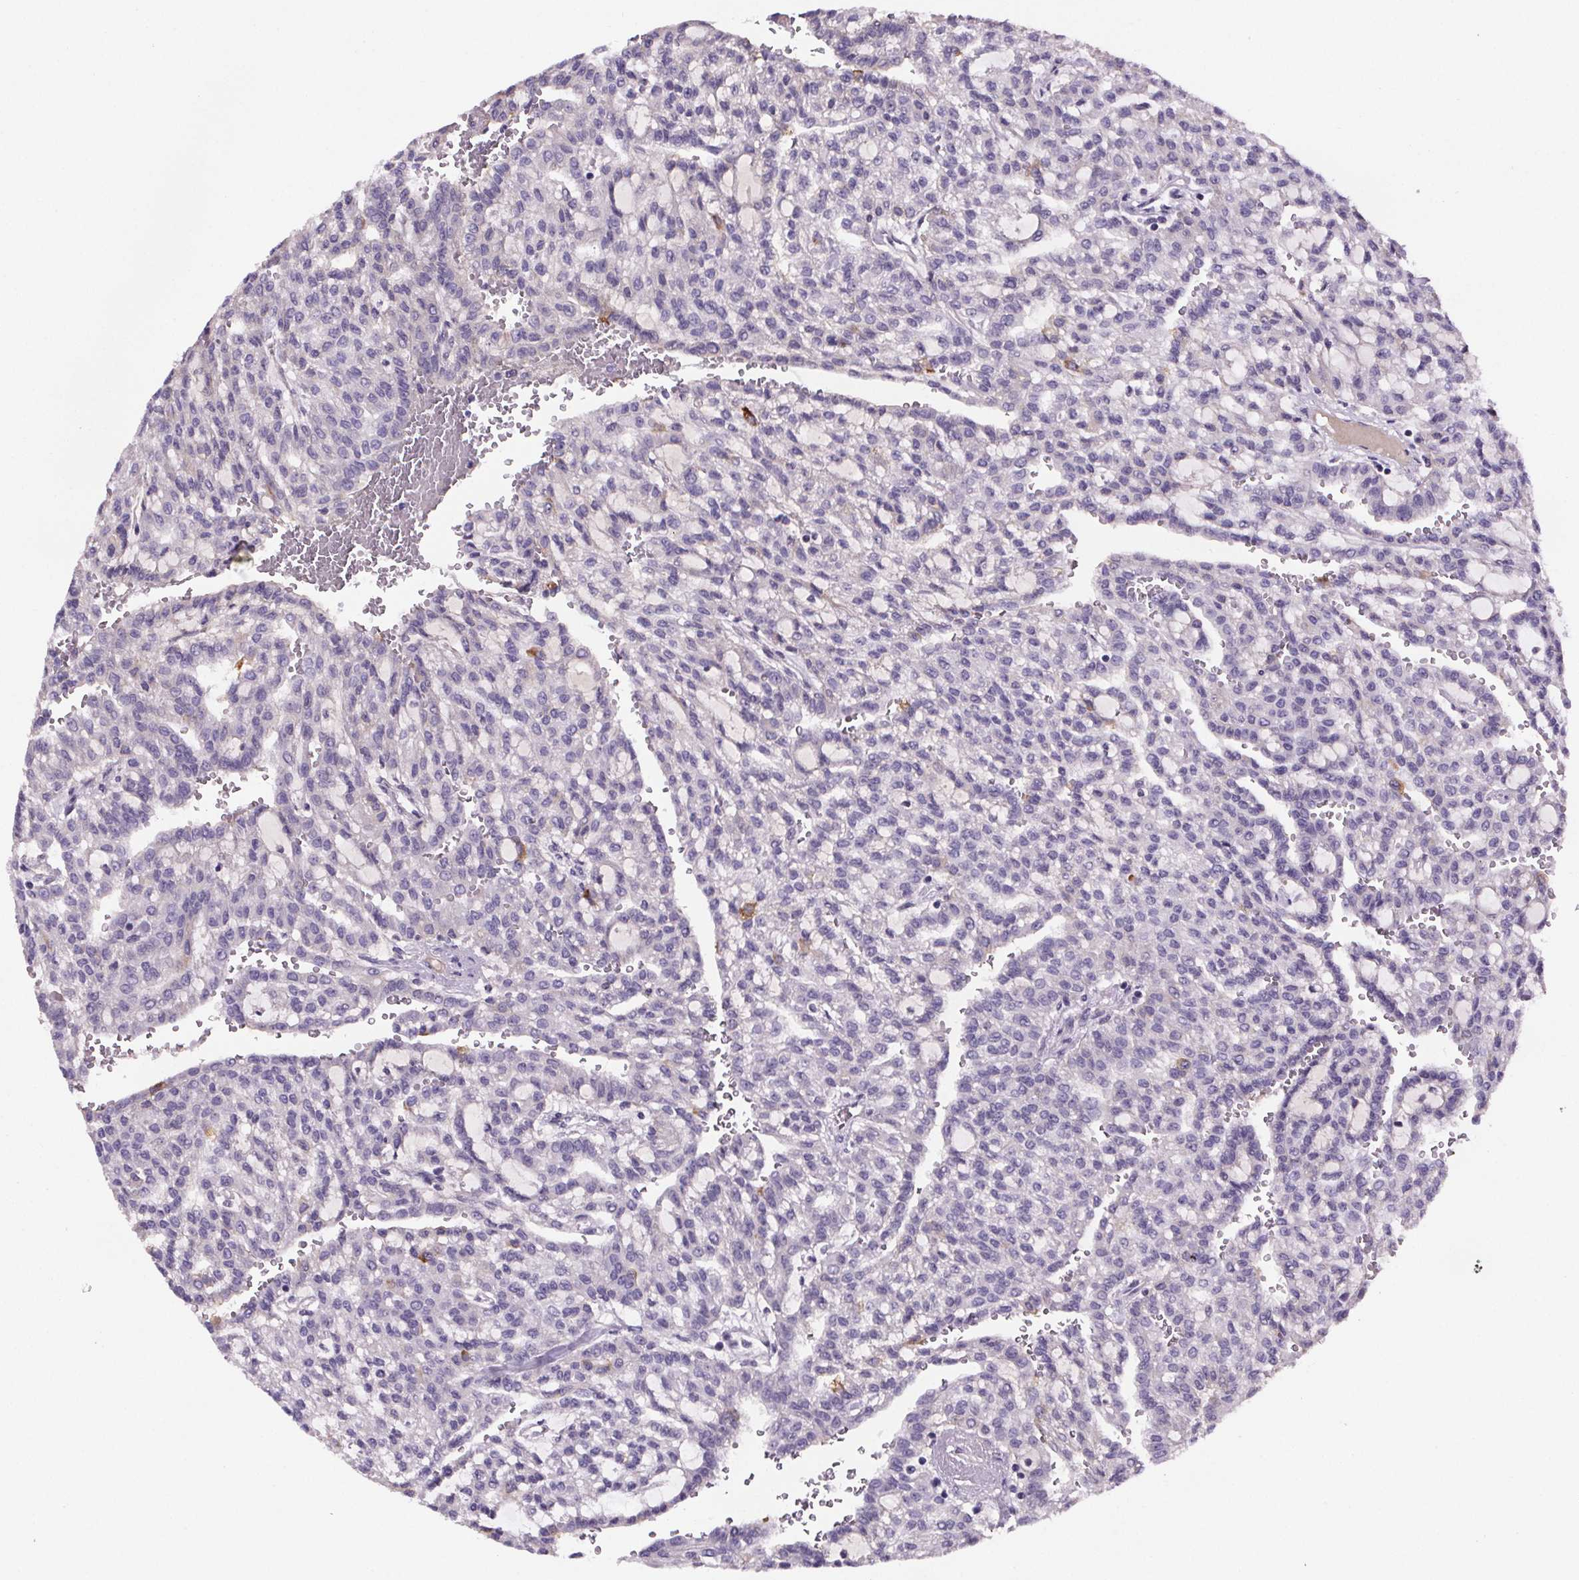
{"staining": {"intensity": "moderate", "quantity": "<25%", "location": "cytoplasmic/membranous"}, "tissue": "renal cancer", "cell_type": "Tumor cells", "image_type": "cancer", "snomed": [{"axis": "morphology", "description": "Adenocarcinoma, NOS"}, {"axis": "topography", "description": "Kidney"}], "caption": "Immunohistochemical staining of human renal cancer reveals low levels of moderate cytoplasmic/membranous protein staining in about <25% of tumor cells. Nuclei are stained in blue.", "gene": "CUBN", "patient": {"sex": "male", "age": 63}}